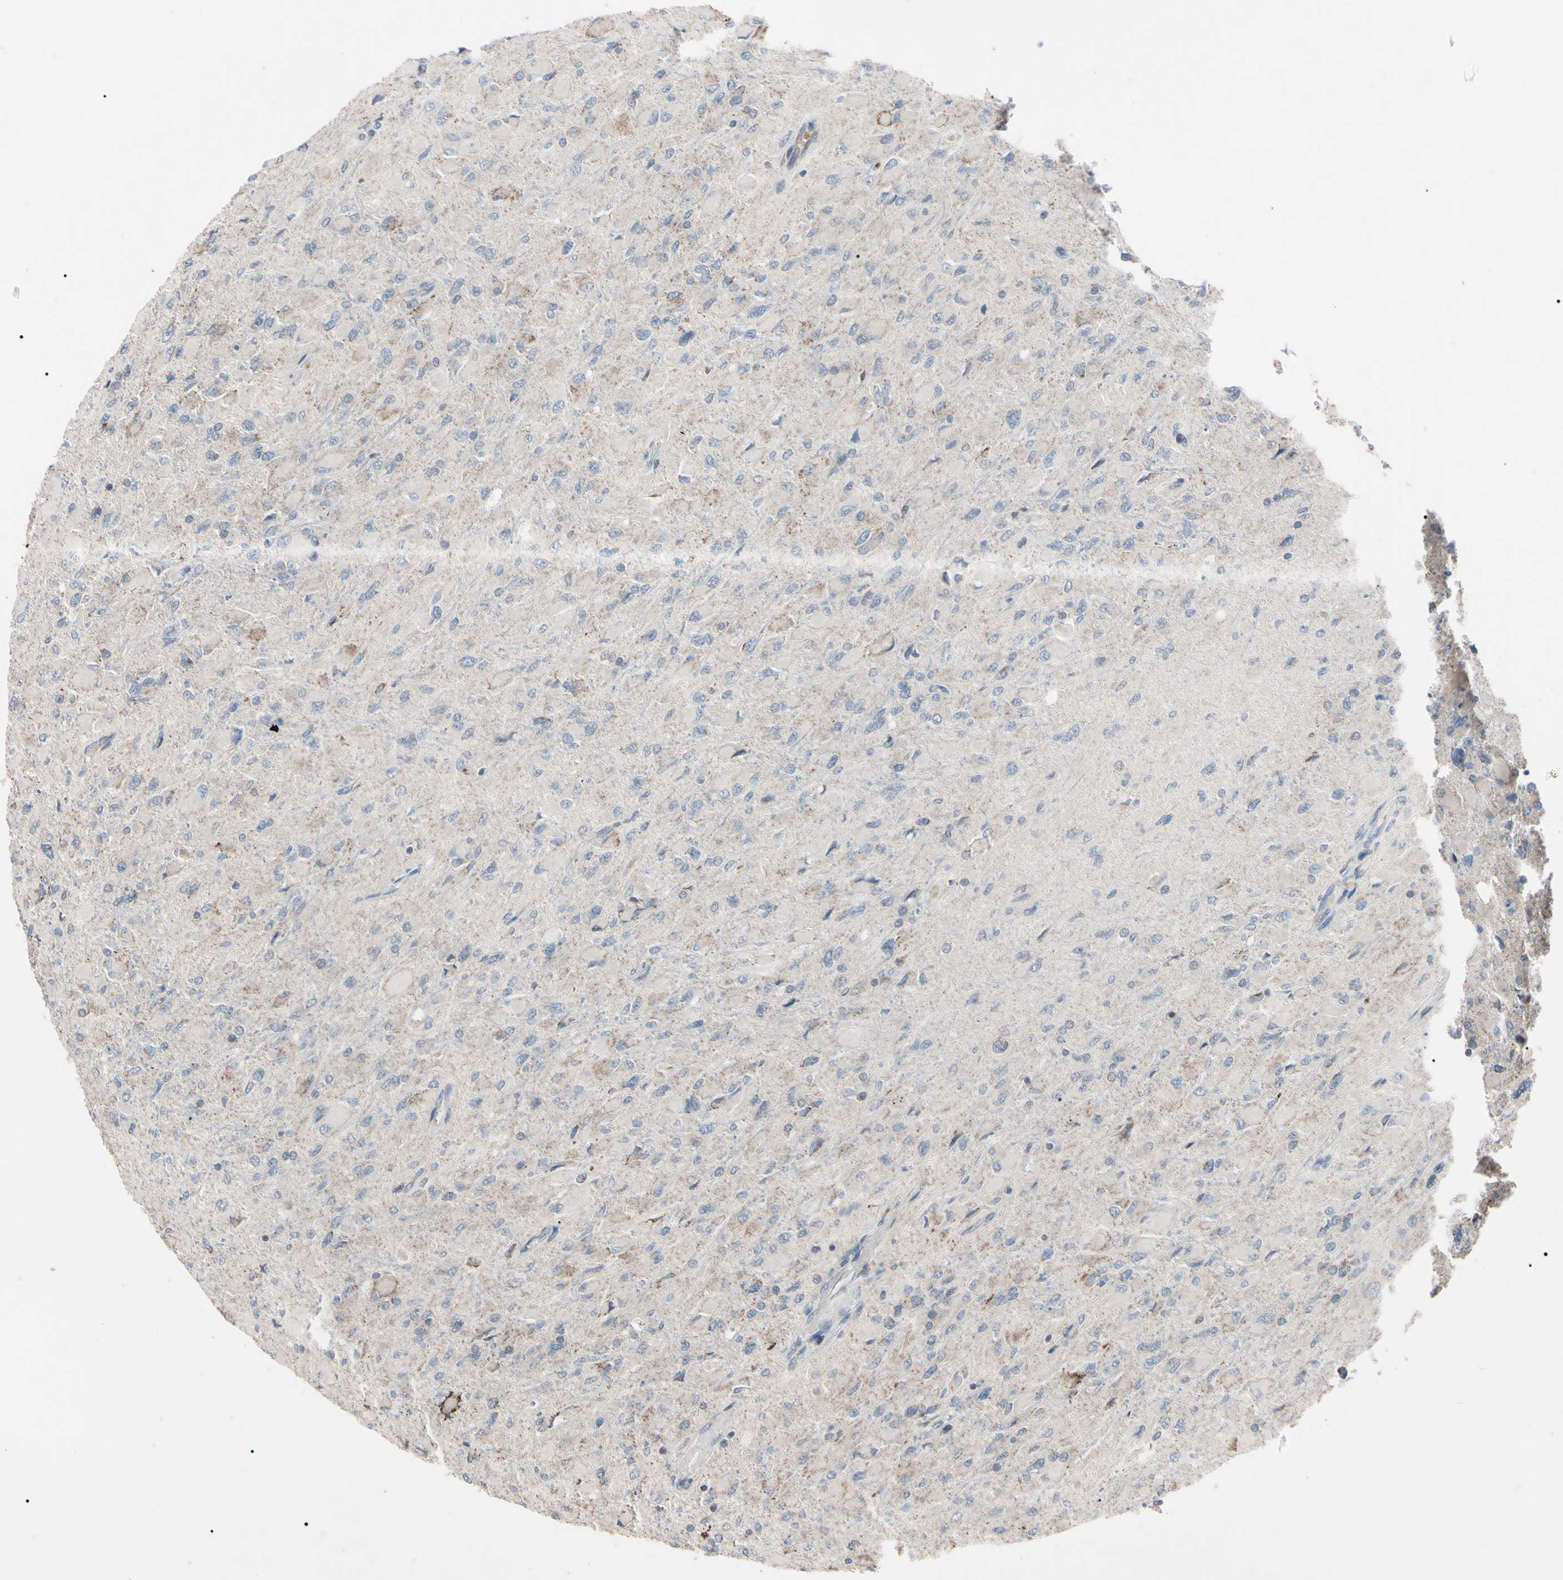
{"staining": {"intensity": "negative", "quantity": "none", "location": "none"}, "tissue": "glioma", "cell_type": "Tumor cells", "image_type": "cancer", "snomed": [{"axis": "morphology", "description": "Glioma, malignant, High grade"}, {"axis": "topography", "description": "Cerebral cortex"}], "caption": "DAB (3,3'-diaminobenzidine) immunohistochemical staining of malignant high-grade glioma reveals no significant expression in tumor cells.", "gene": "TNFRSF1A", "patient": {"sex": "female", "age": 36}}